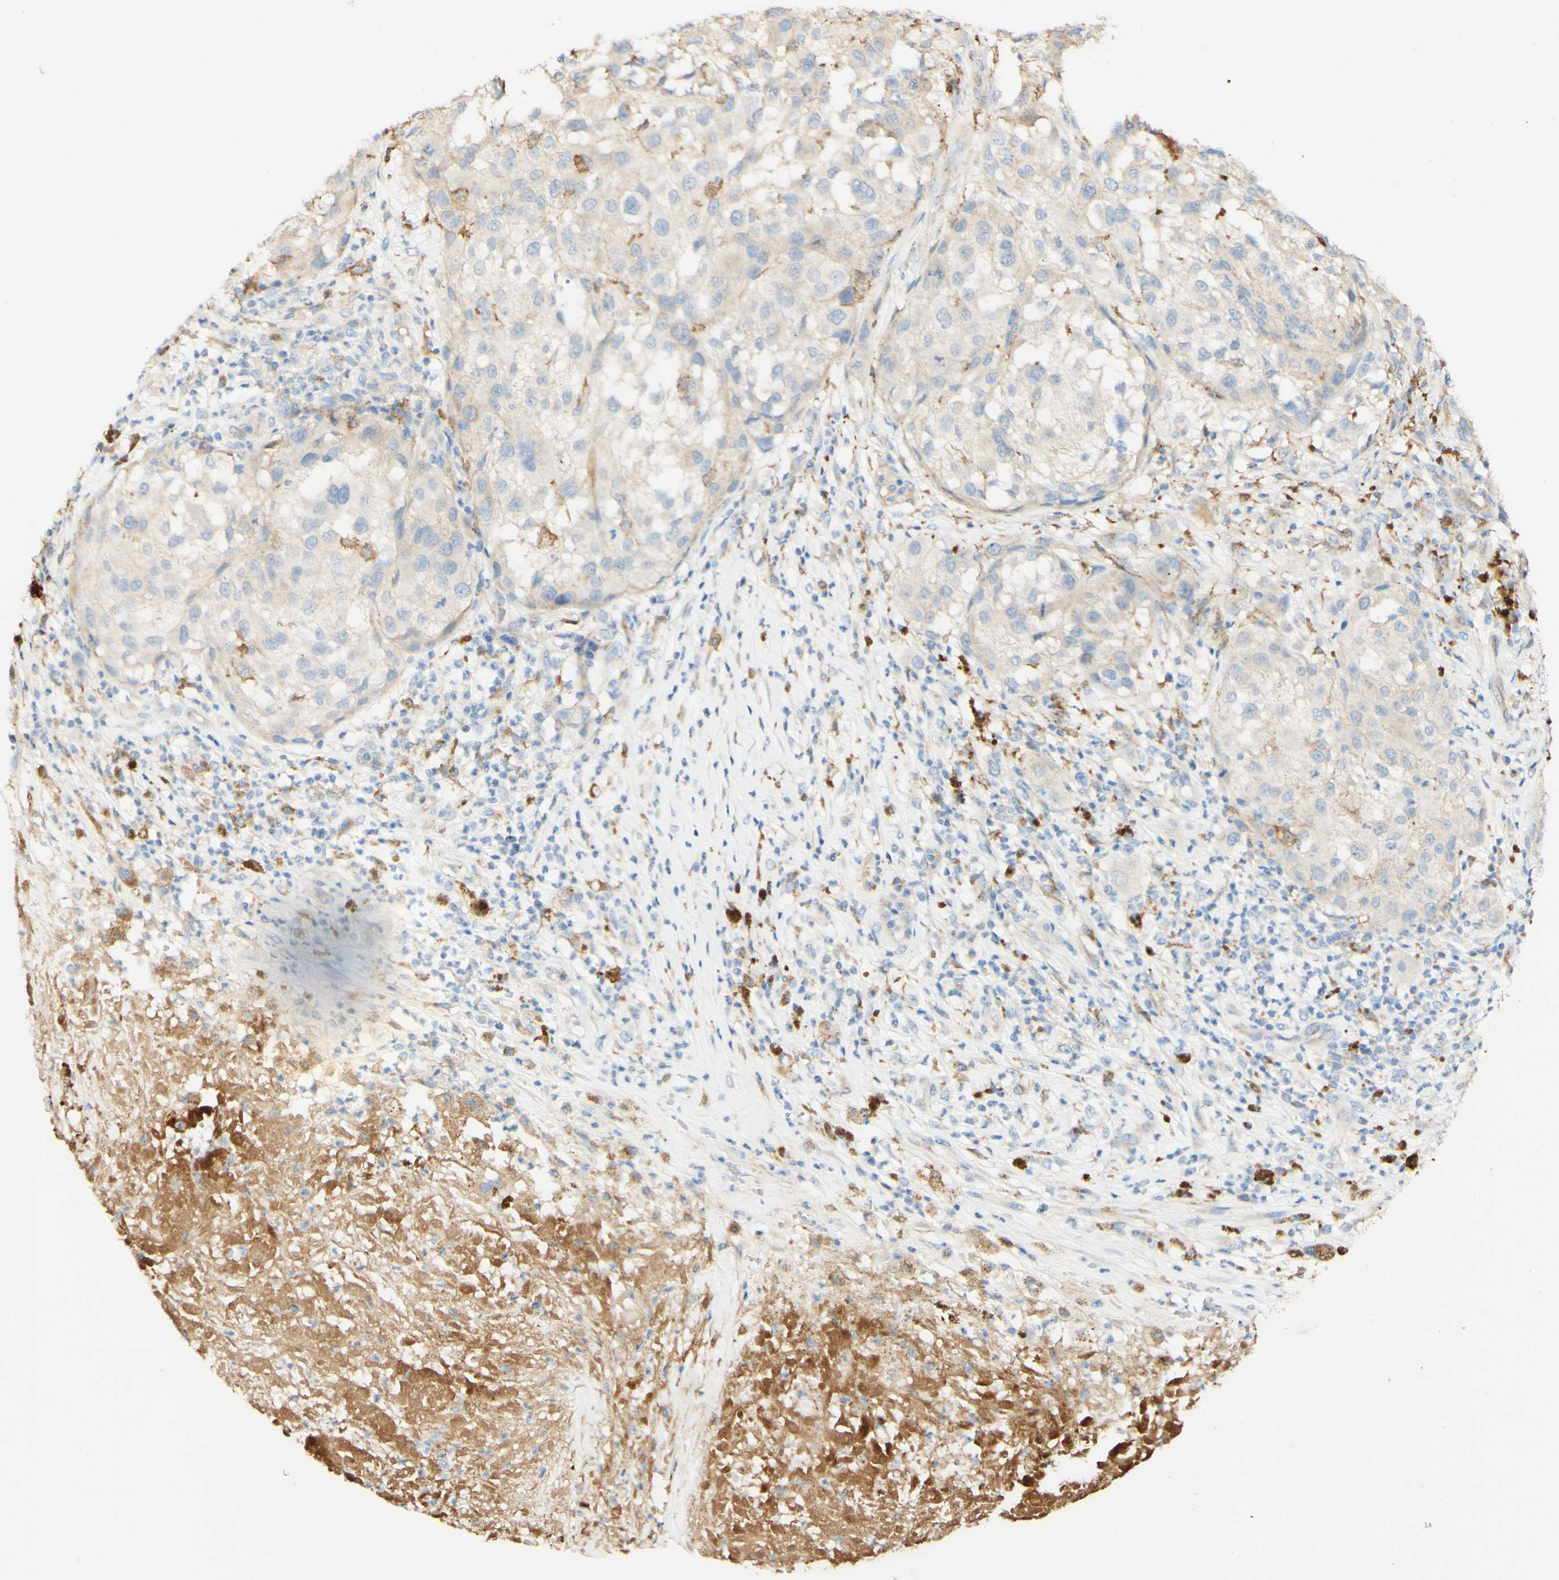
{"staining": {"intensity": "weak", "quantity": ">75%", "location": "cytoplasmic/membranous"}, "tissue": "melanoma", "cell_type": "Tumor cells", "image_type": "cancer", "snomed": [{"axis": "morphology", "description": "Necrosis, NOS"}, {"axis": "morphology", "description": "Malignant melanoma, NOS"}, {"axis": "topography", "description": "Skin"}], "caption": "Protein staining of melanoma tissue reveals weak cytoplasmic/membranous positivity in approximately >75% of tumor cells.", "gene": "FCGRT", "patient": {"sex": "female", "age": 87}}